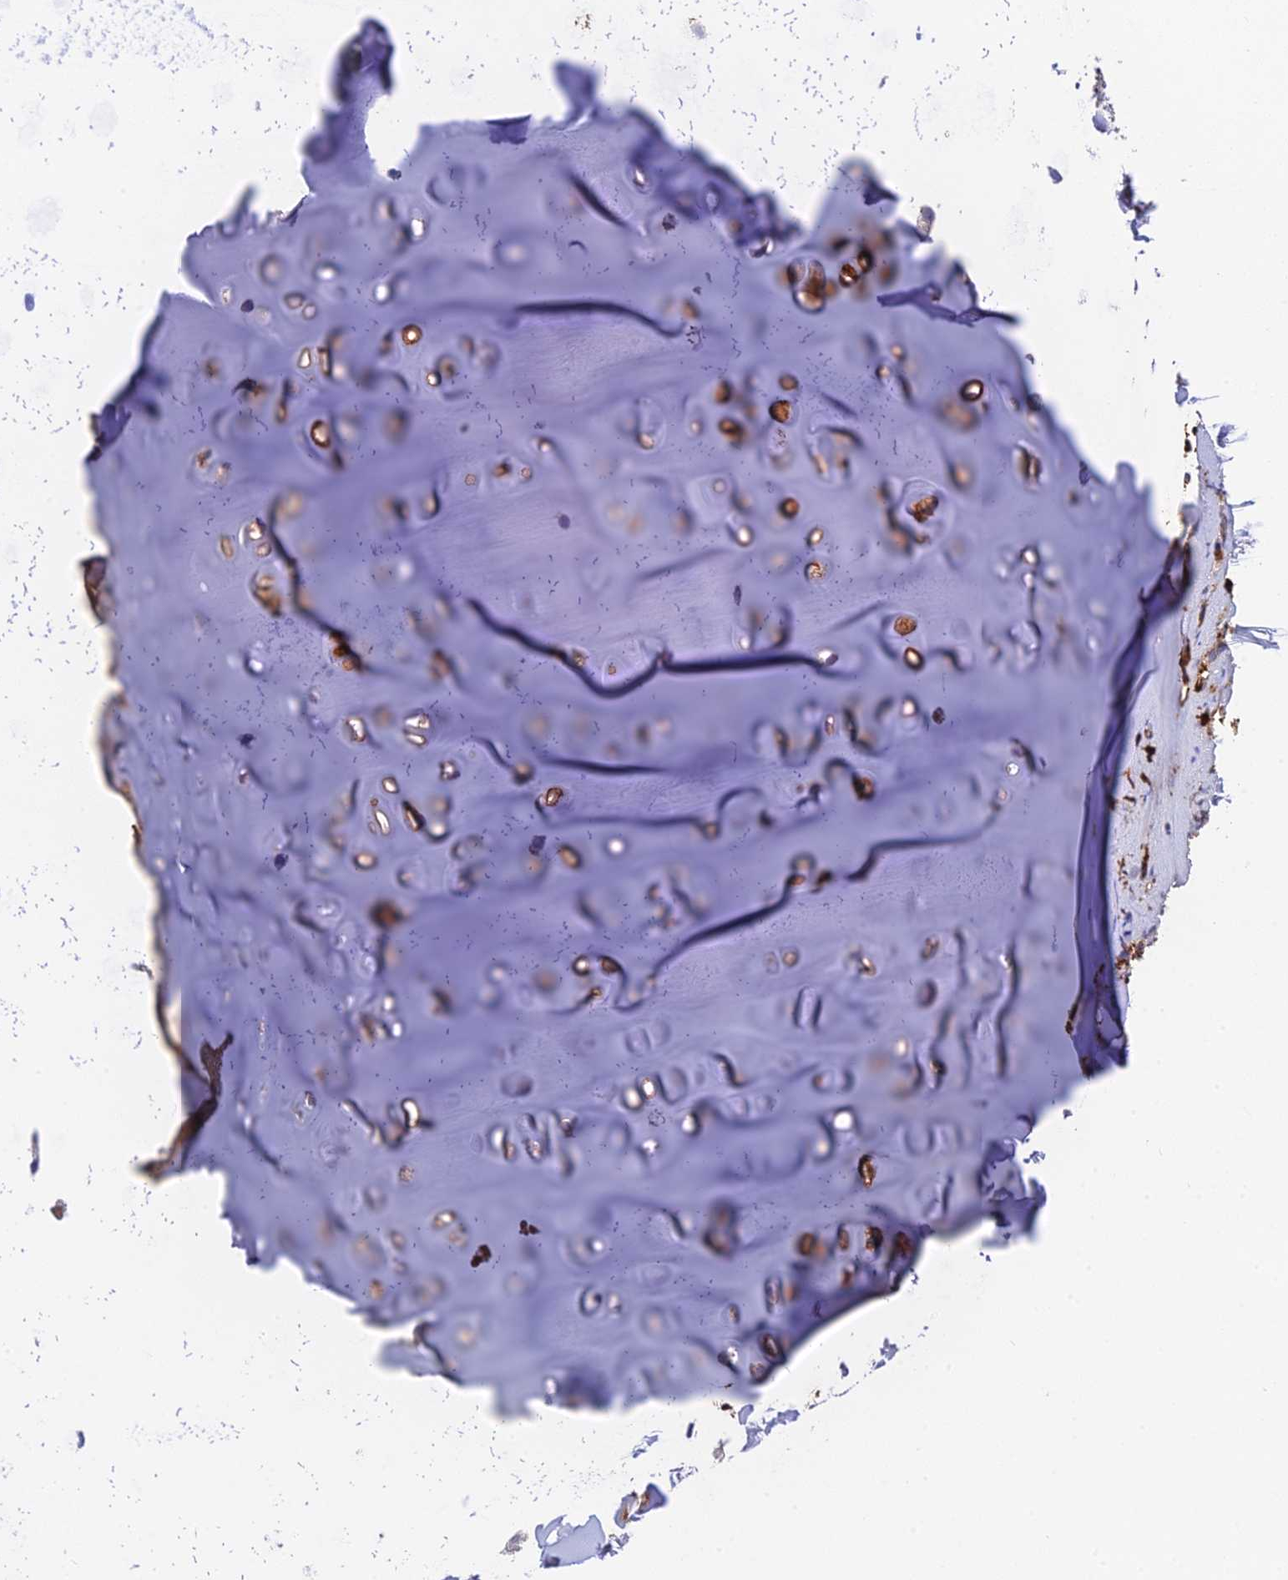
{"staining": {"intensity": "moderate", "quantity": "<25%", "location": "cytoplasmic/membranous"}, "tissue": "adipose tissue", "cell_type": "Adipocytes", "image_type": "normal", "snomed": [{"axis": "morphology", "description": "Normal tissue, NOS"}, {"axis": "morphology", "description": "Basal cell carcinoma"}, {"axis": "topography", "description": "Cartilage tissue"}, {"axis": "topography", "description": "Nasopharynx"}, {"axis": "topography", "description": "Oral tissue"}], "caption": "Immunohistochemistry histopathology image of normal adipose tissue: human adipose tissue stained using IHC displays low levels of moderate protein expression localized specifically in the cytoplasmic/membranous of adipocytes, appearing as a cytoplasmic/membranous brown color.", "gene": "CPSF4L", "patient": {"sex": "female", "age": 77}}